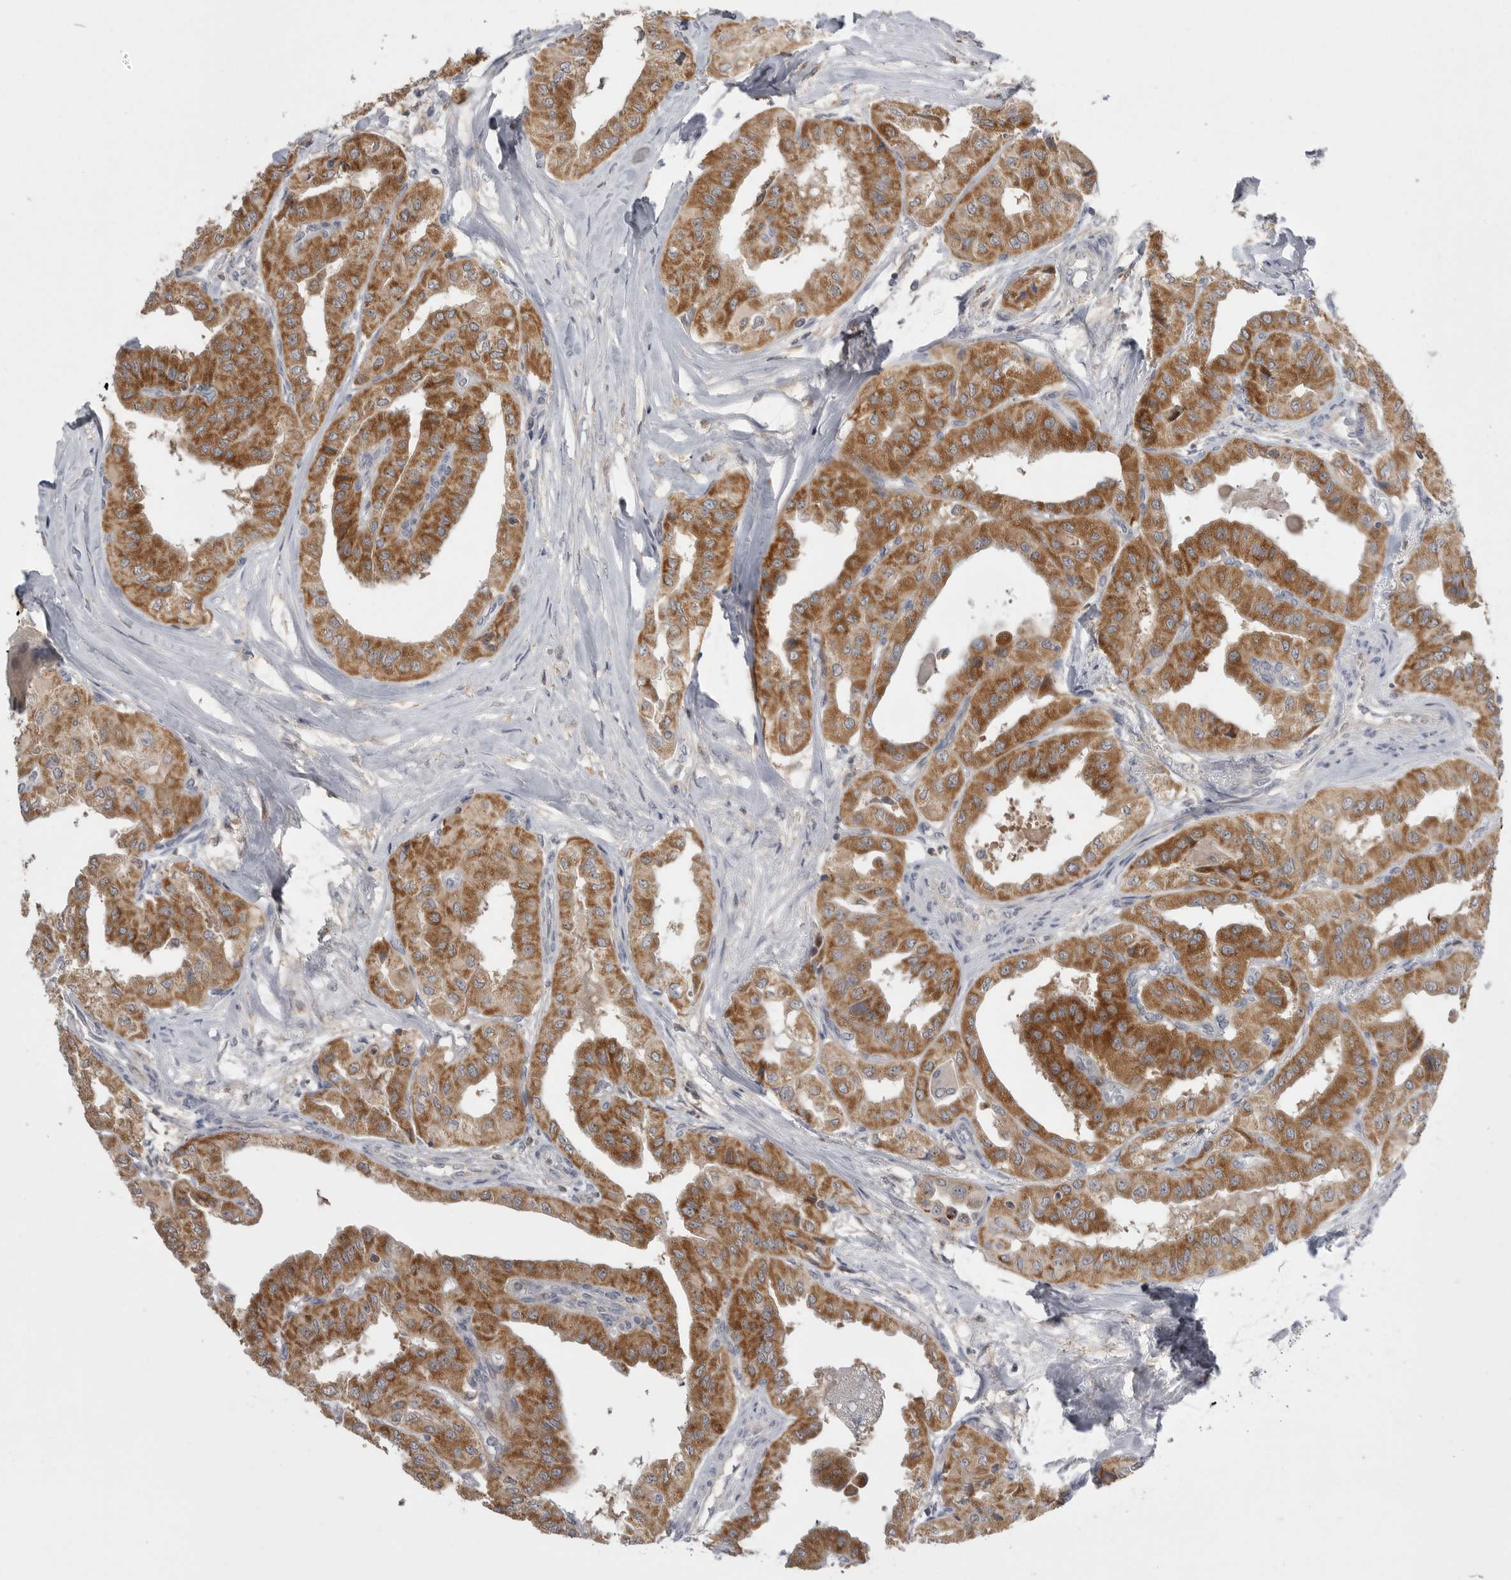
{"staining": {"intensity": "moderate", "quantity": ">75%", "location": "cytoplasmic/membranous"}, "tissue": "thyroid cancer", "cell_type": "Tumor cells", "image_type": "cancer", "snomed": [{"axis": "morphology", "description": "Papillary adenocarcinoma, NOS"}, {"axis": "topography", "description": "Thyroid gland"}], "caption": "A photomicrograph showing moderate cytoplasmic/membranous expression in approximately >75% of tumor cells in papillary adenocarcinoma (thyroid), as visualized by brown immunohistochemical staining.", "gene": "KYAT3", "patient": {"sex": "female", "age": 59}}